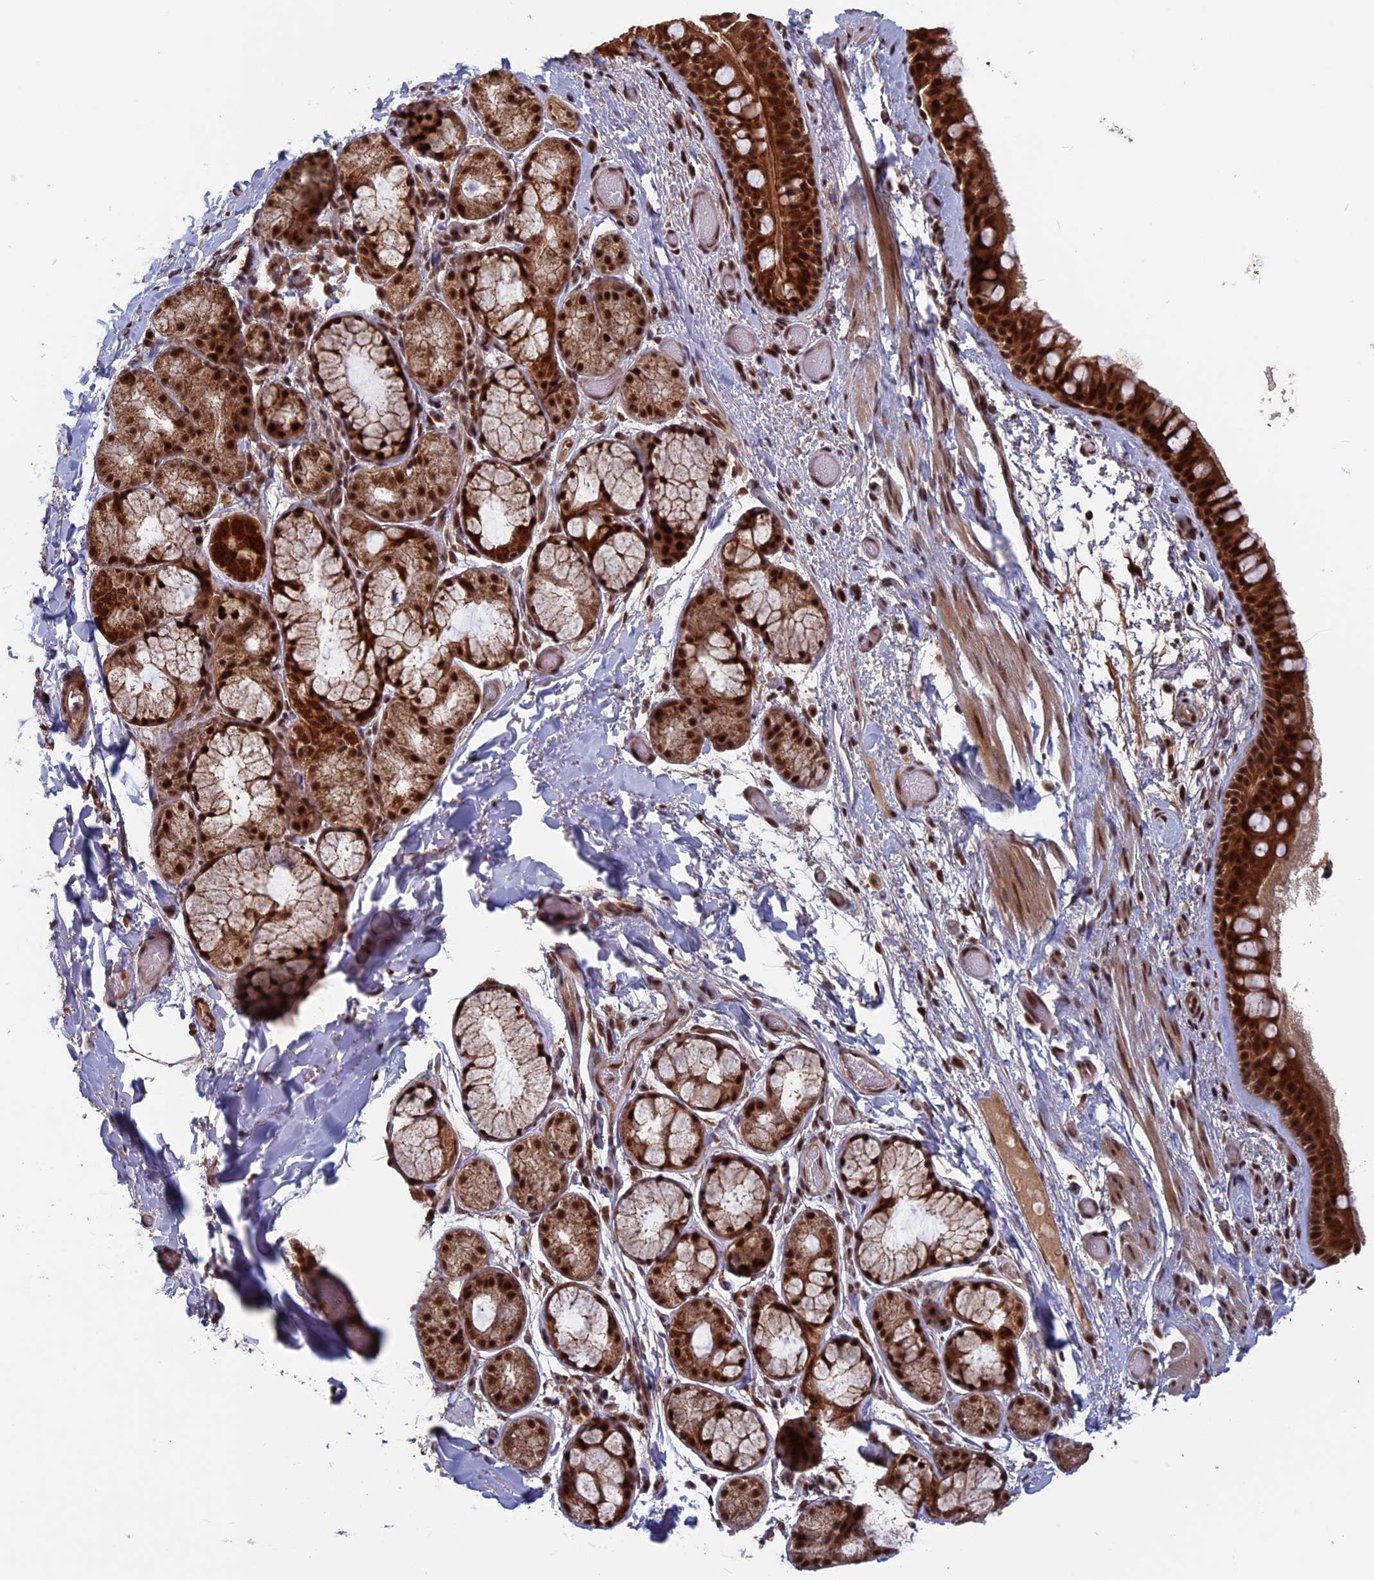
{"staining": {"intensity": "strong", "quantity": ">75%", "location": "cytoplasmic/membranous,nuclear"}, "tissue": "bronchus", "cell_type": "Respiratory epithelial cells", "image_type": "normal", "snomed": [{"axis": "morphology", "description": "Normal tissue, NOS"}, {"axis": "topography", "description": "Bronchus"}], "caption": "Immunohistochemical staining of normal bronchus reveals >75% levels of strong cytoplasmic/membranous,nuclear protein expression in approximately >75% of respiratory epithelial cells. (Stains: DAB in brown, nuclei in blue, Microscopy: brightfield microscopy at high magnification).", "gene": "CACTIN", "patient": {"sex": "male", "age": 65}}